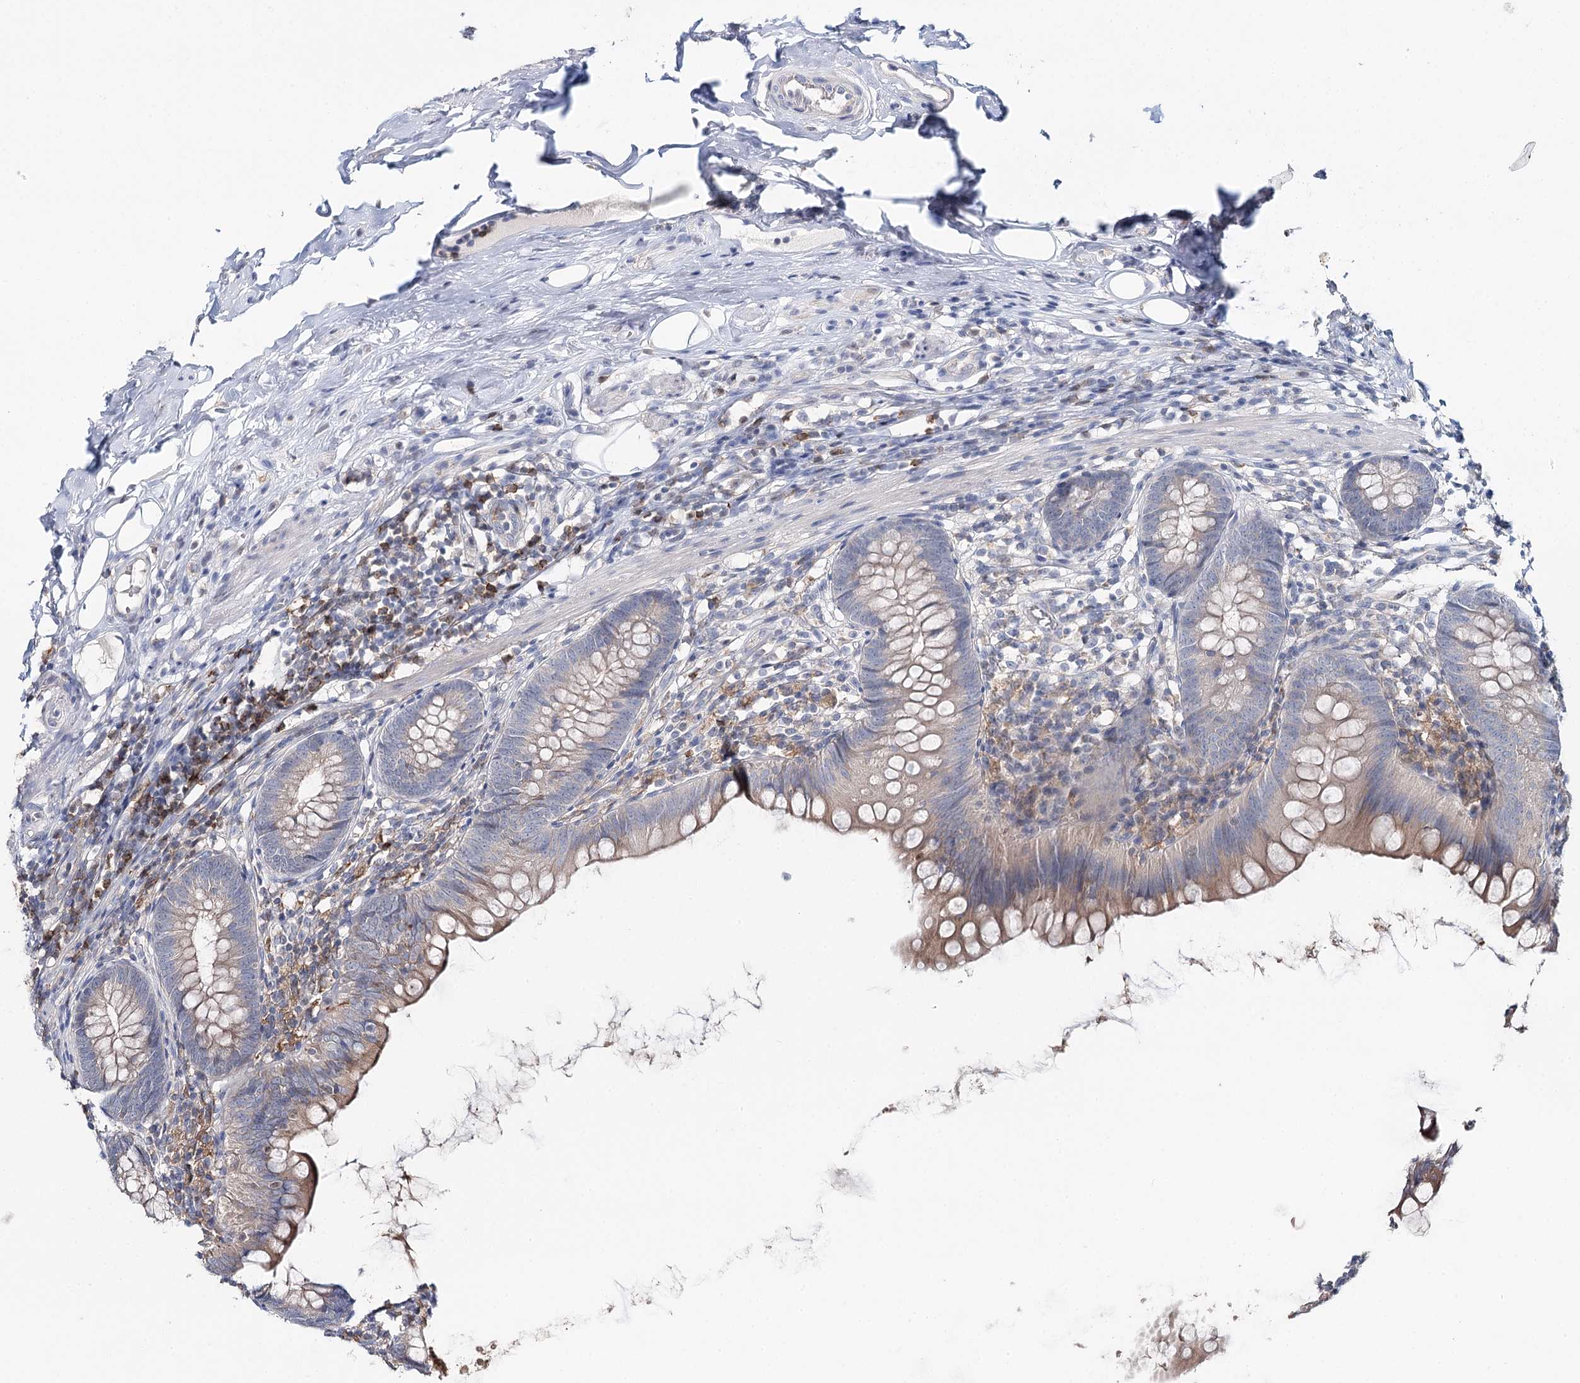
{"staining": {"intensity": "weak", "quantity": "<25%", "location": "cytoplasmic/membranous"}, "tissue": "appendix", "cell_type": "Glandular cells", "image_type": "normal", "snomed": [{"axis": "morphology", "description": "Normal tissue, NOS"}, {"axis": "topography", "description": "Appendix"}], "caption": "An immunohistochemistry image of benign appendix is shown. There is no staining in glandular cells of appendix.", "gene": "DAPK1", "patient": {"sex": "female", "age": 62}}